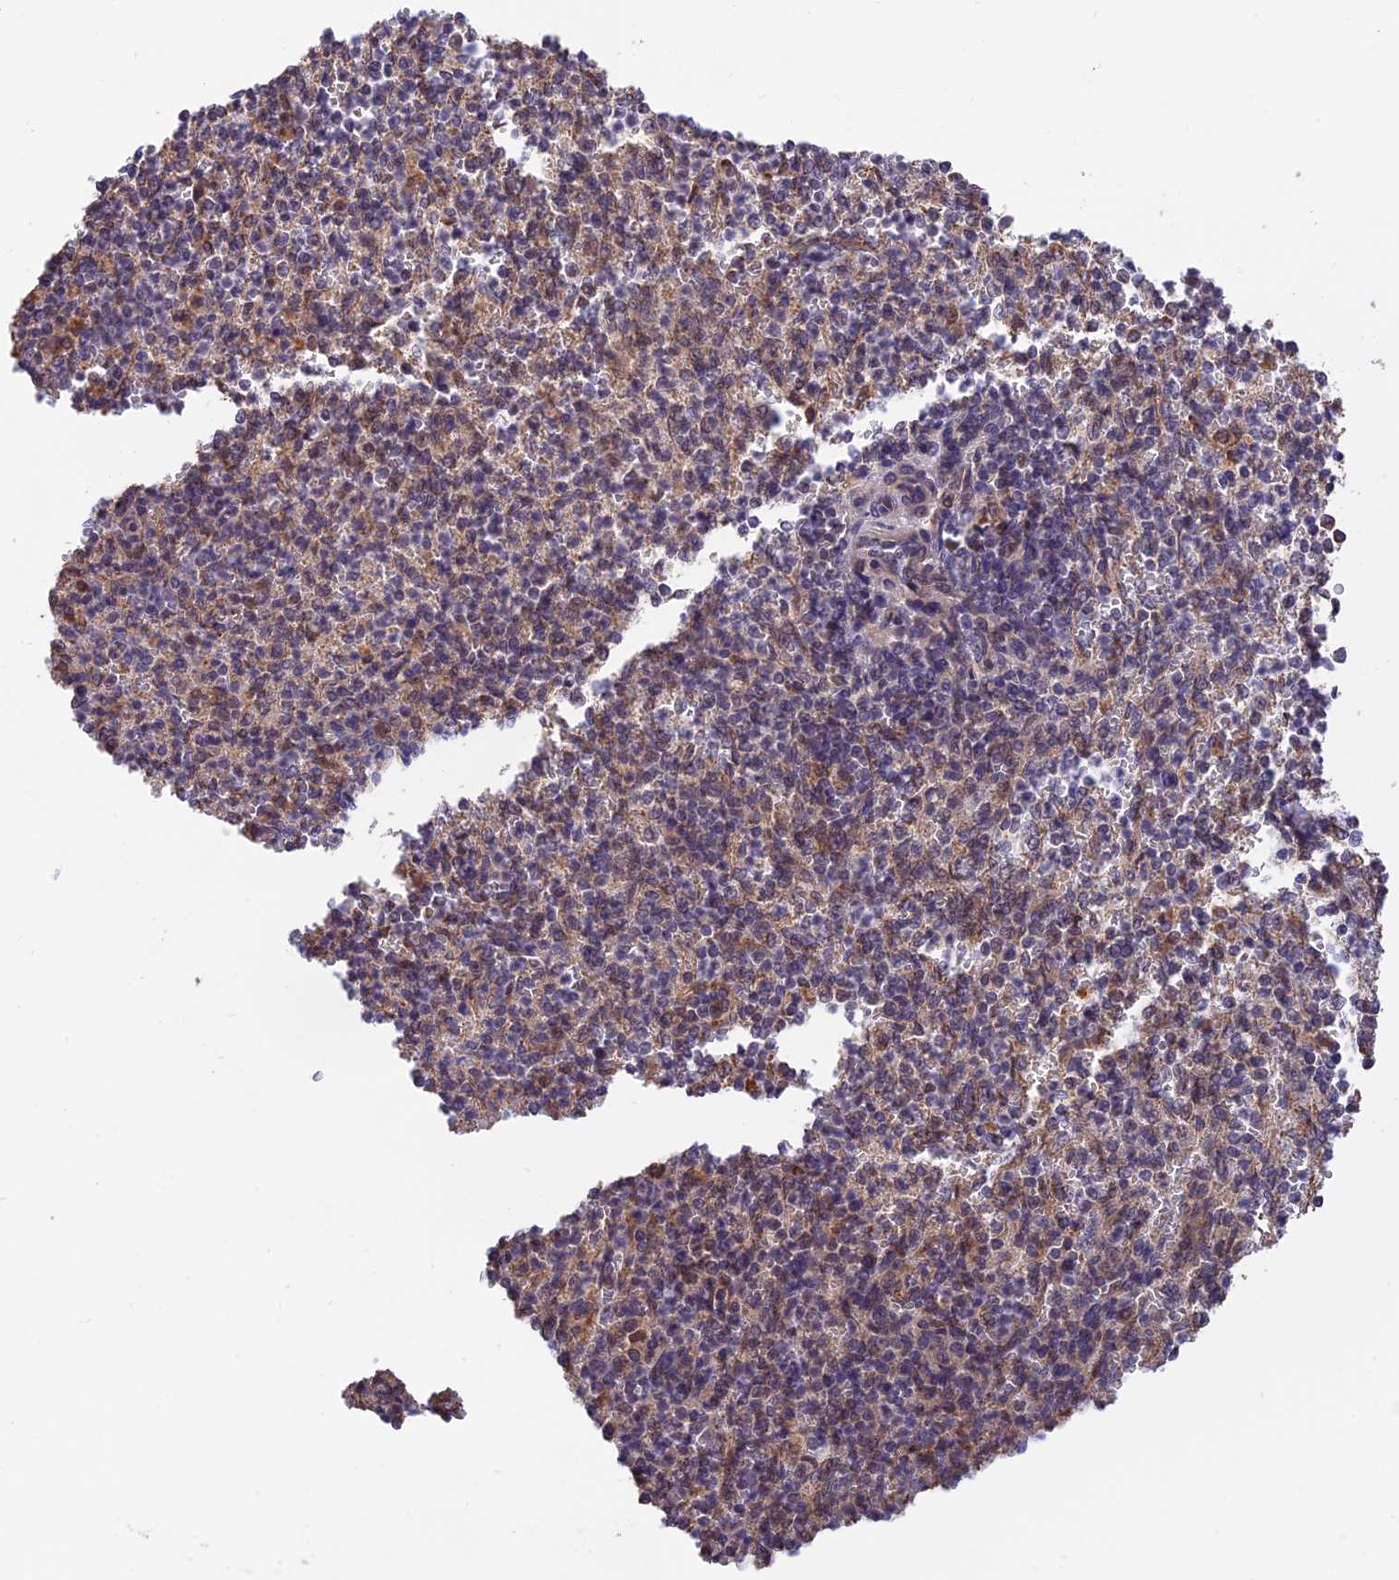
{"staining": {"intensity": "moderate", "quantity": "25%-75%", "location": "cytoplasmic/membranous"}, "tissue": "spleen", "cell_type": "Cells in red pulp", "image_type": "normal", "snomed": [{"axis": "morphology", "description": "Normal tissue, NOS"}, {"axis": "topography", "description": "Spleen"}], "caption": "Cells in red pulp reveal moderate cytoplasmic/membranous staining in about 25%-75% of cells in normal spleen.", "gene": "MNS1", "patient": {"sex": "female", "age": 74}}